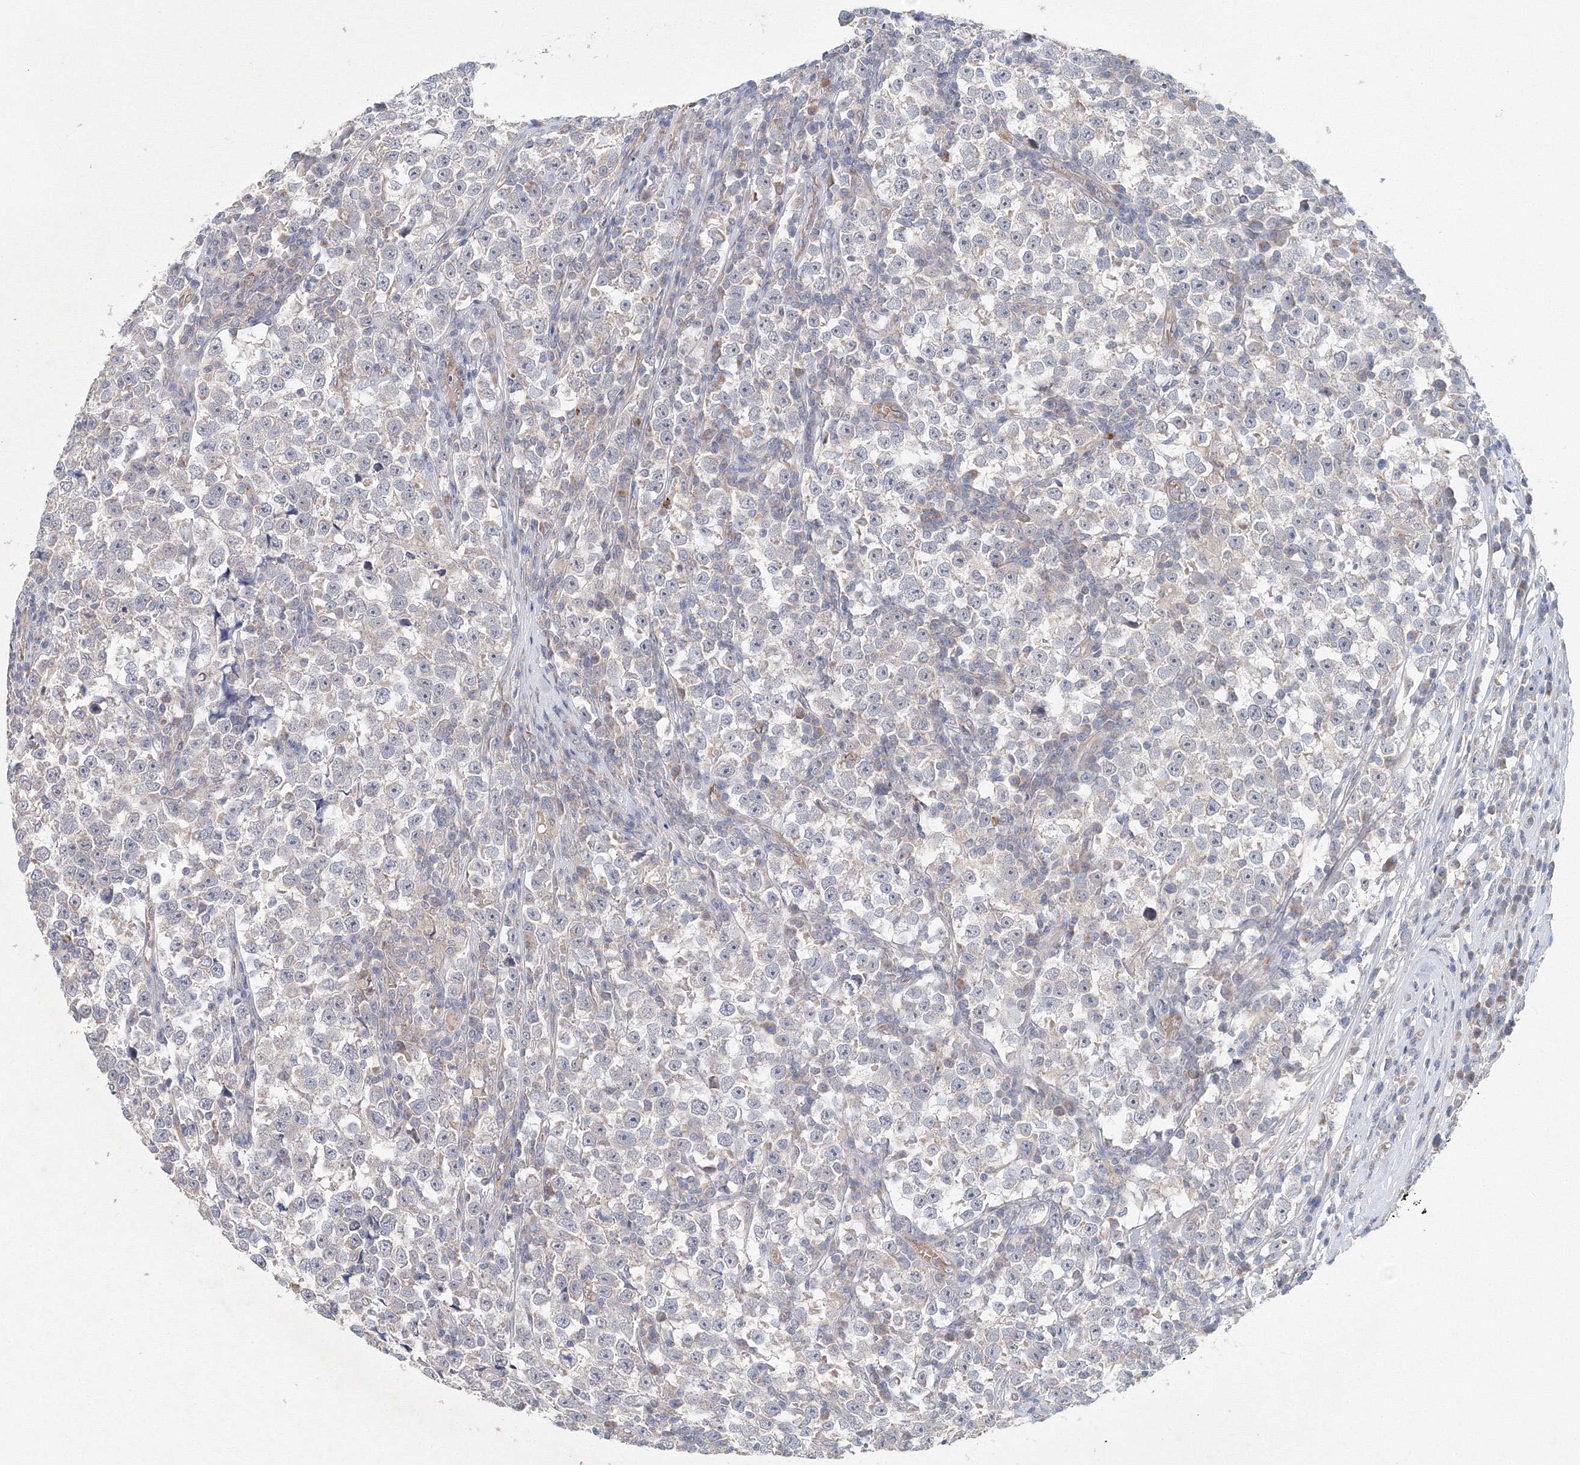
{"staining": {"intensity": "negative", "quantity": "none", "location": "none"}, "tissue": "testis cancer", "cell_type": "Tumor cells", "image_type": "cancer", "snomed": [{"axis": "morphology", "description": "Normal tissue, NOS"}, {"axis": "morphology", "description": "Seminoma, NOS"}, {"axis": "topography", "description": "Testis"}], "caption": "A micrograph of human seminoma (testis) is negative for staining in tumor cells. (IHC, brightfield microscopy, high magnification).", "gene": "WDR49", "patient": {"sex": "male", "age": 43}}